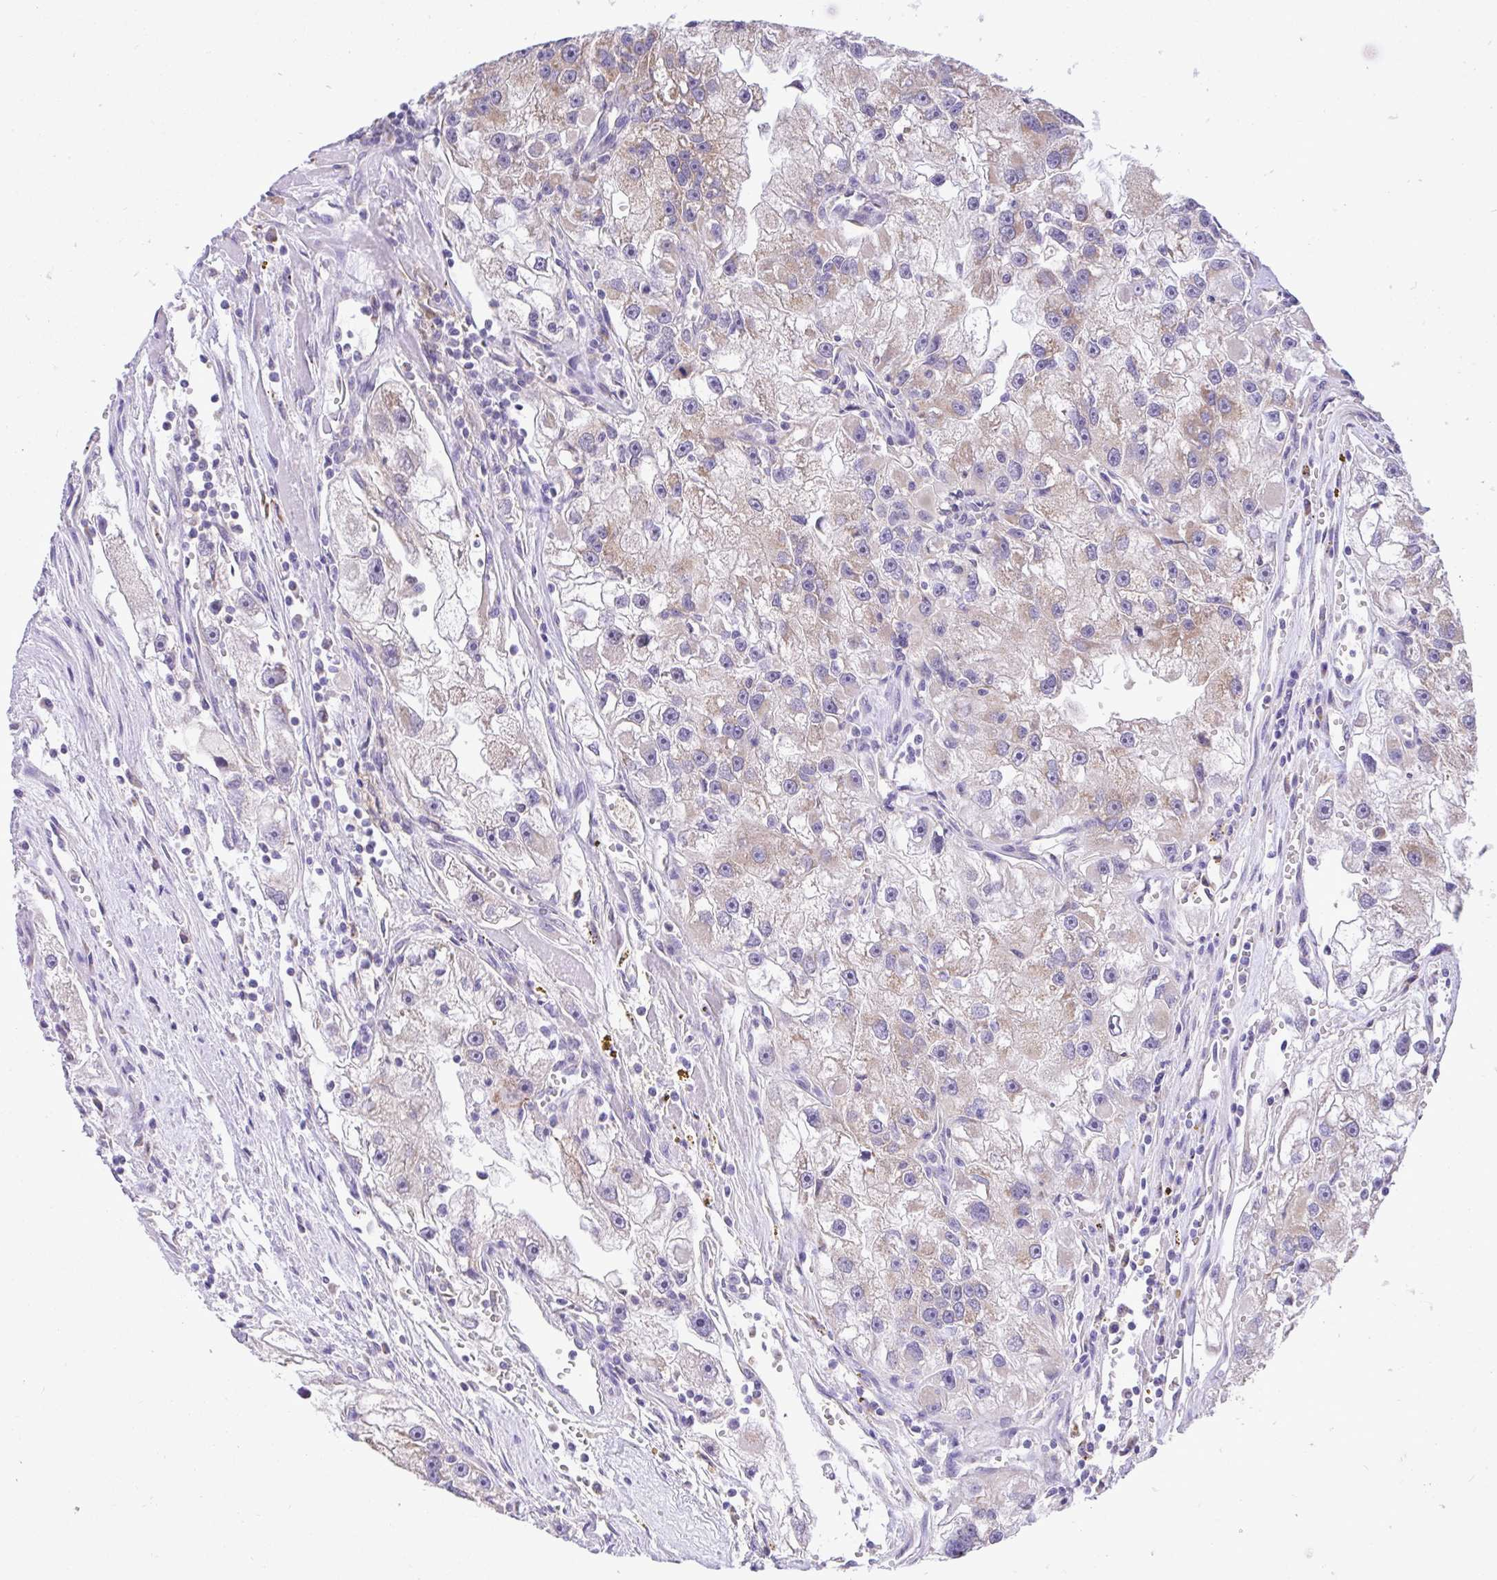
{"staining": {"intensity": "weak", "quantity": "25%-75%", "location": "cytoplasmic/membranous"}, "tissue": "renal cancer", "cell_type": "Tumor cells", "image_type": "cancer", "snomed": [{"axis": "morphology", "description": "Adenocarcinoma, NOS"}, {"axis": "topography", "description": "Kidney"}], "caption": "A brown stain shows weak cytoplasmic/membranous positivity of a protein in renal cancer tumor cells.", "gene": "MPC2", "patient": {"sex": "male", "age": 63}}